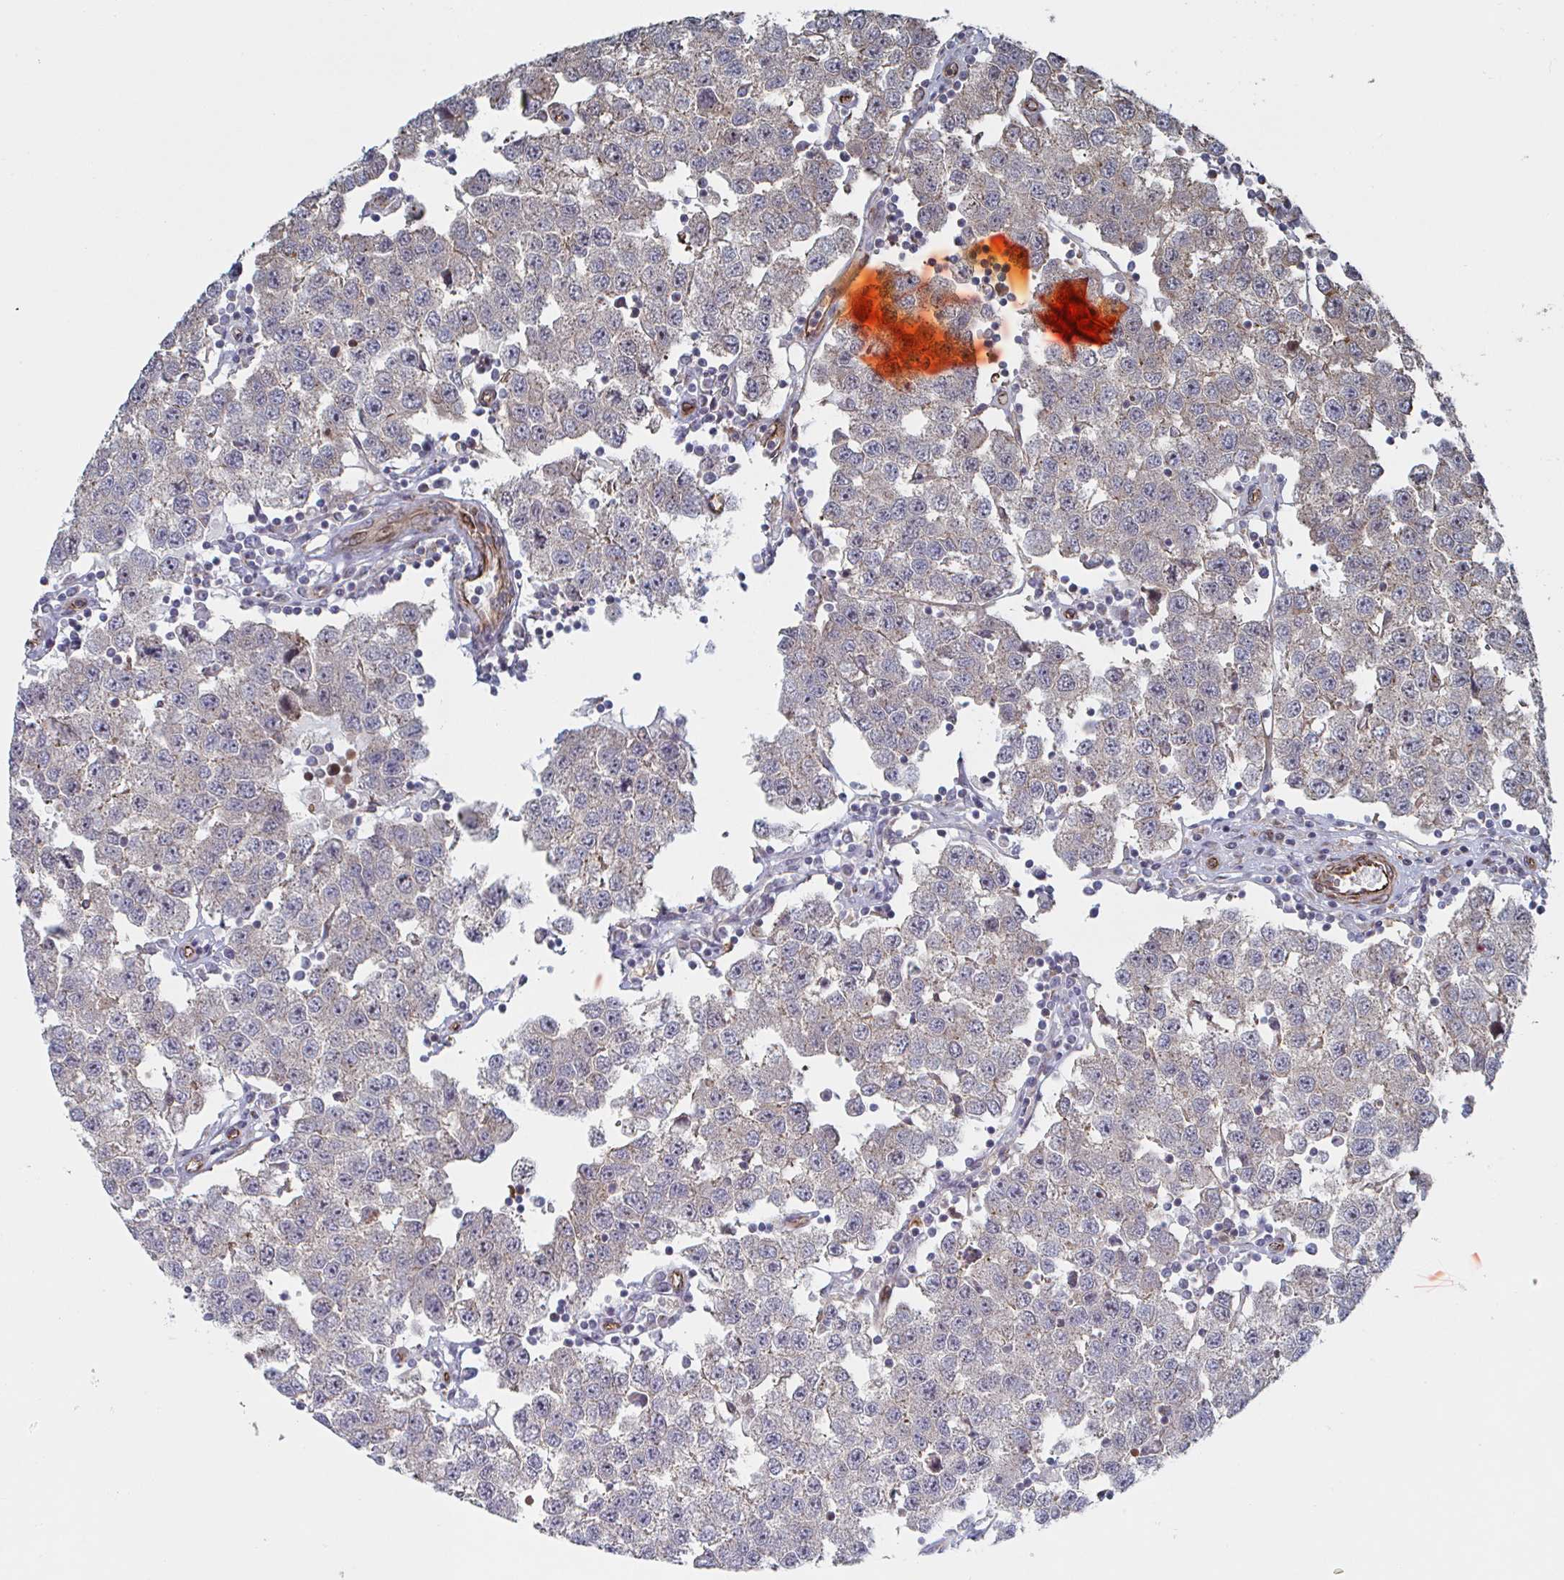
{"staining": {"intensity": "weak", "quantity": "<25%", "location": "cytoplasmic/membranous"}, "tissue": "testis cancer", "cell_type": "Tumor cells", "image_type": "cancer", "snomed": [{"axis": "morphology", "description": "Seminoma, NOS"}, {"axis": "topography", "description": "Testis"}], "caption": "The immunohistochemistry (IHC) image has no significant expression in tumor cells of testis cancer (seminoma) tissue. (Brightfield microscopy of DAB (3,3'-diaminobenzidine) IHC at high magnification).", "gene": "DVL3", "patient": {"sex": "male", "age": 34}}